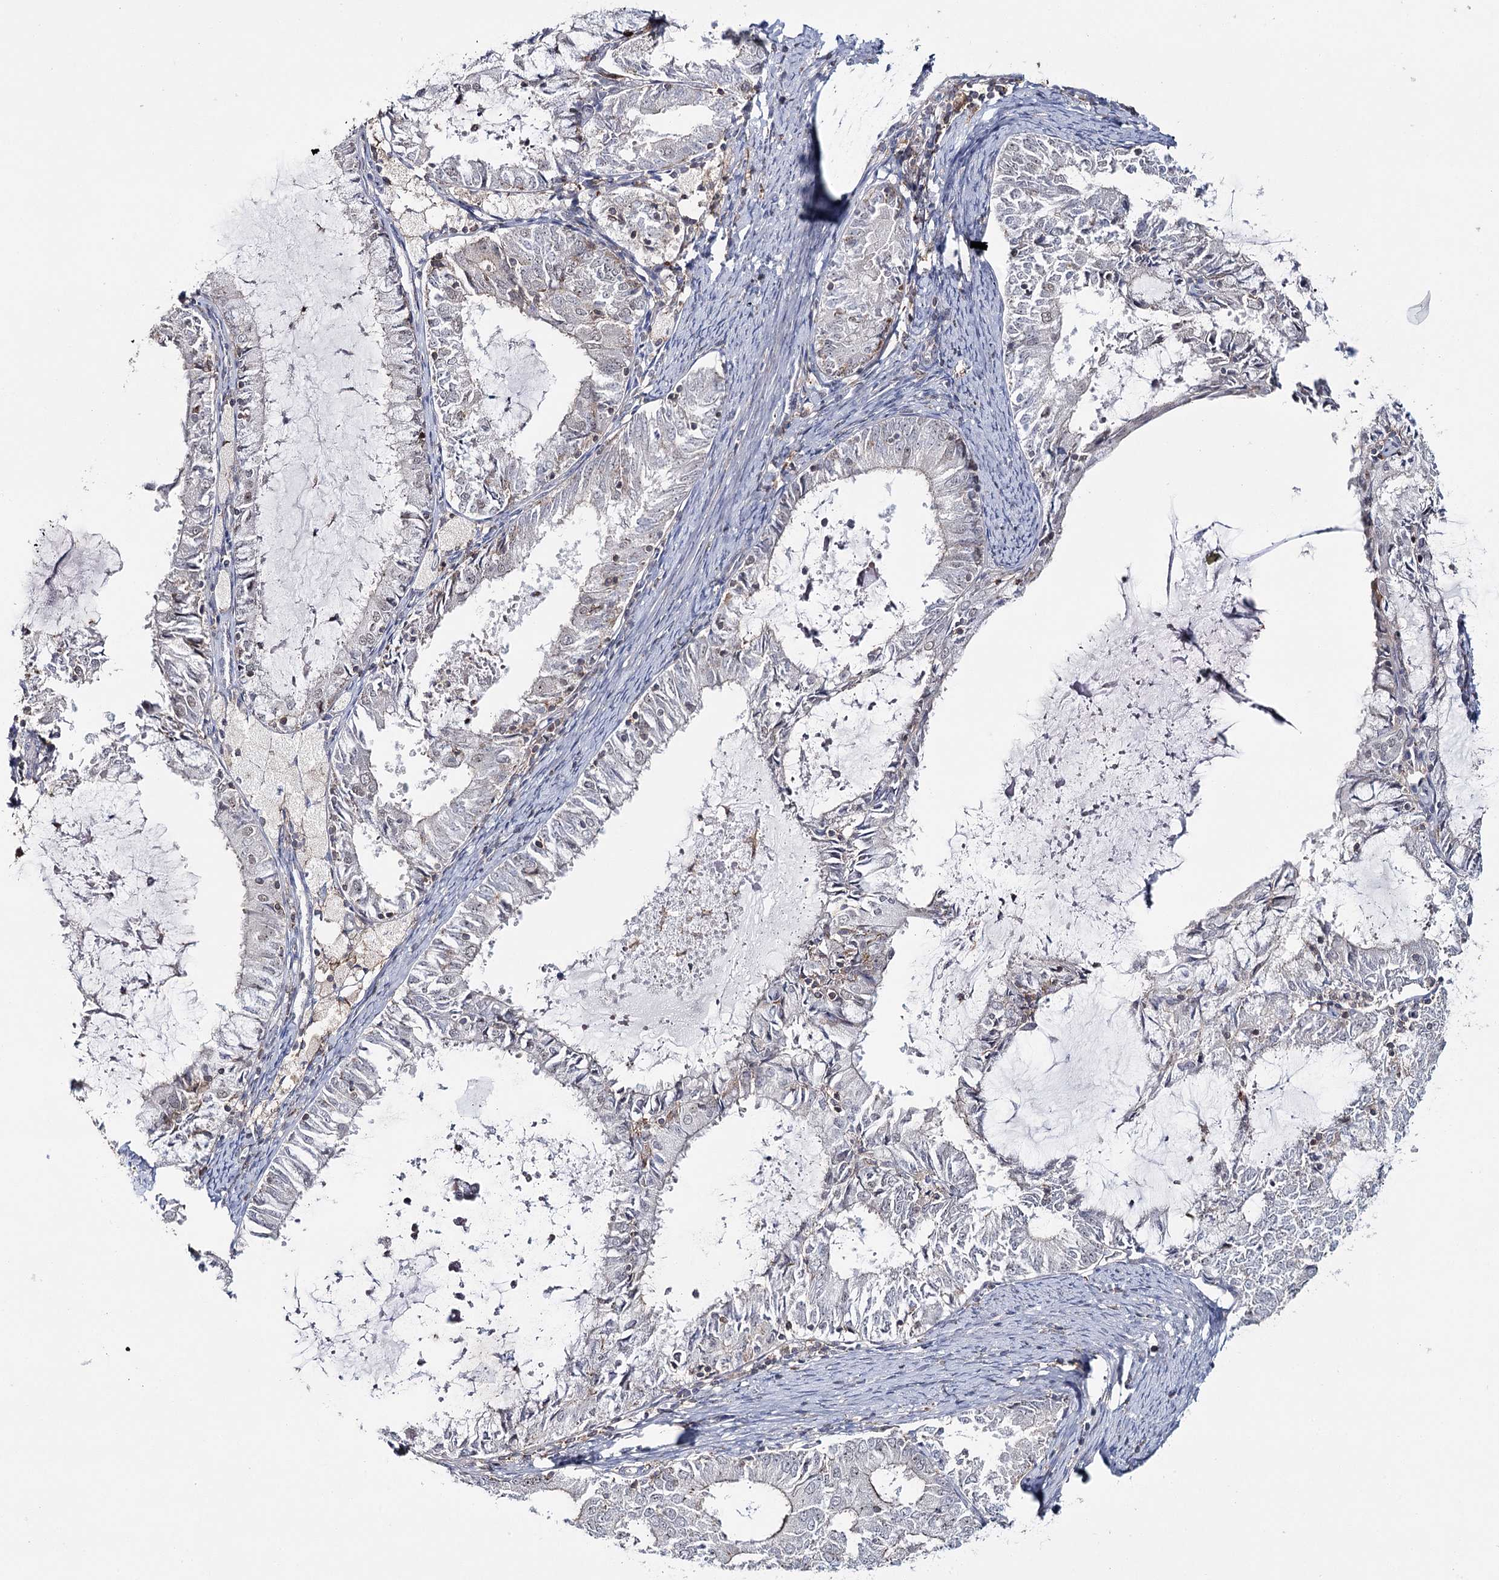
{"staining": {"intensity": "negative", "quantity": "none", "location": "none"}, "tissue": "endometrial cancer", "cell_type": "Tumor cells", "image_type": "cancer", "snomed": [{"axis": "morphology", "description": "Adenocarcinoma, NOS"}, {"axis": "topography", "description": "Endometrium"}], "caption": "IHC micrograph of neoplastic tissue: human adenocarcinoma (endometrial) stained with DAB reveals no significant protein positivity in tumor cells.", "gene": "ZC3H8", "patient": {"sex": "female", "age": 57}}